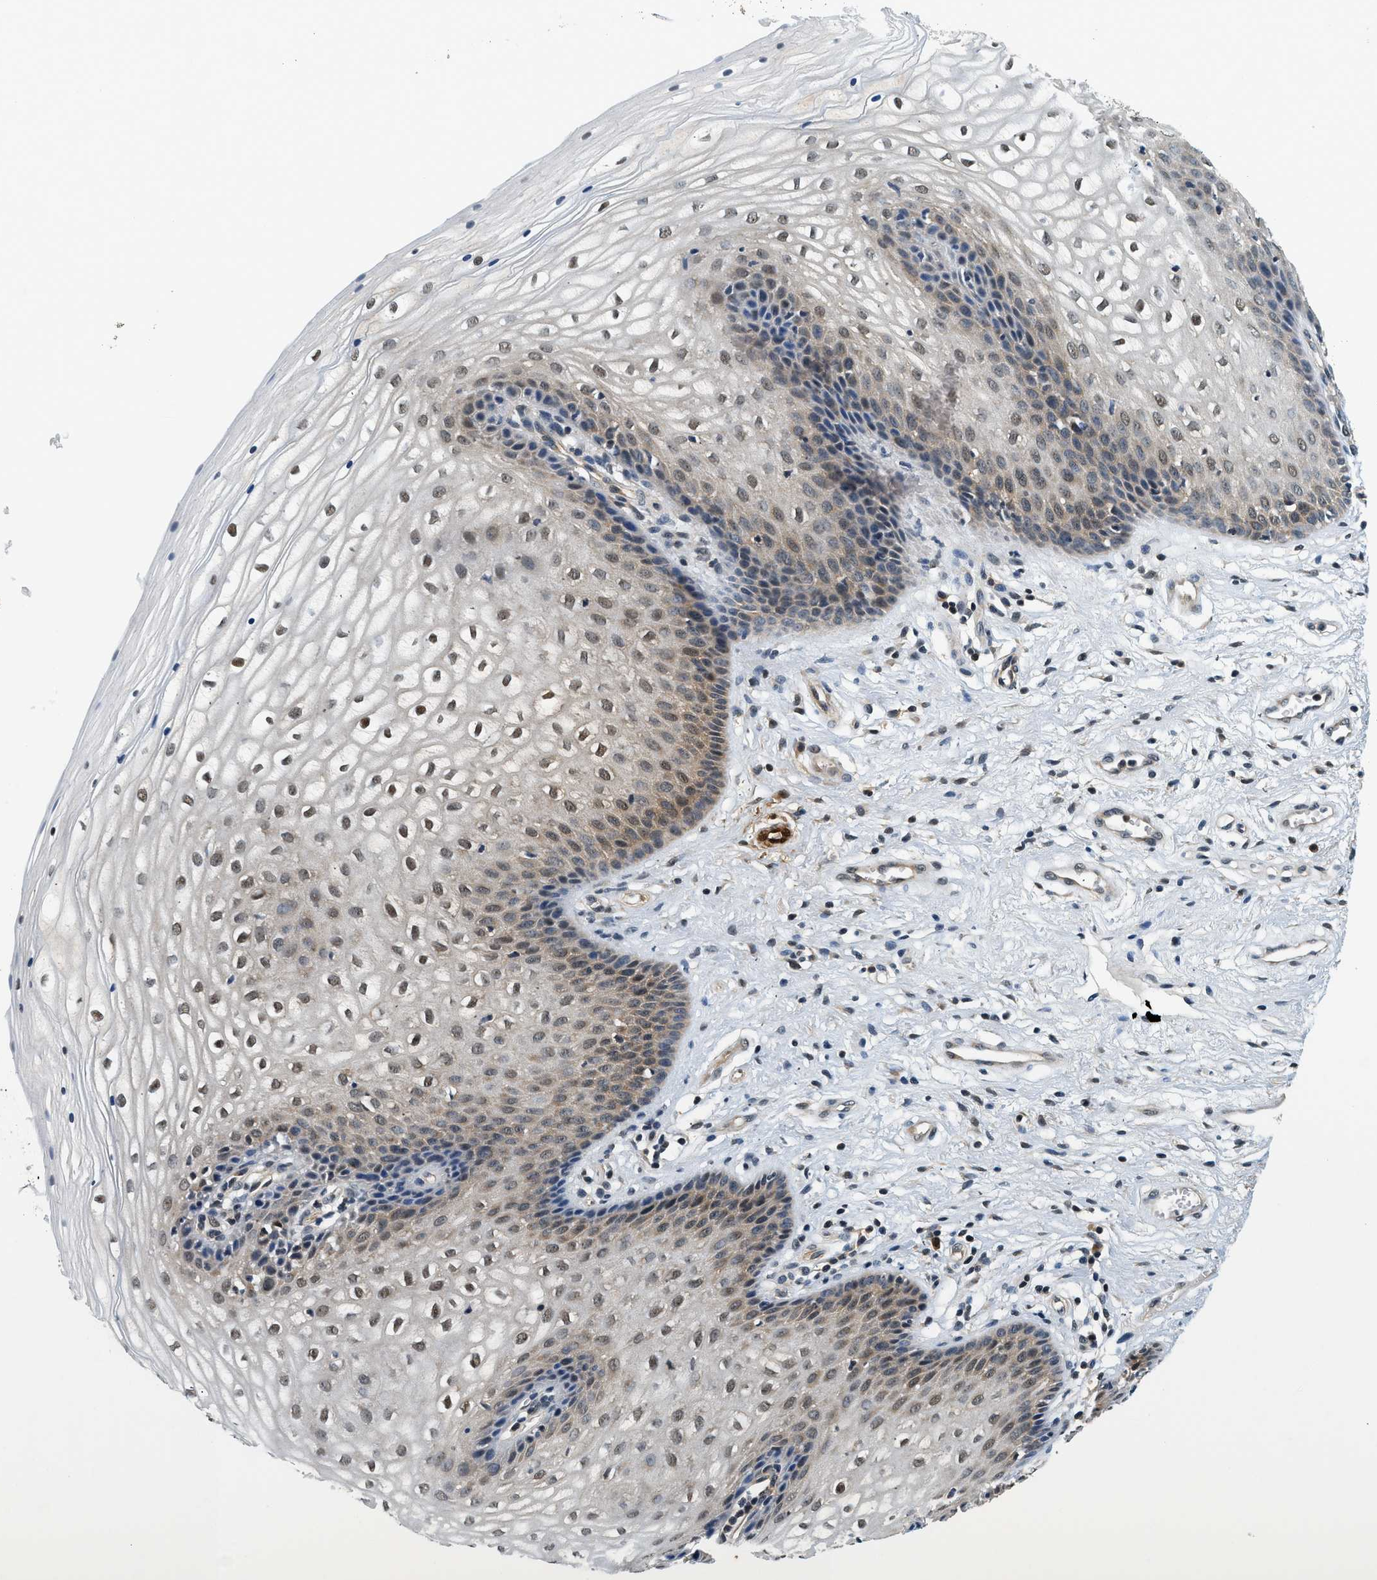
{"staining": {"intensity": "moderate", "quantity": "25%-75%", "location": "nuclear"}, "tissue": "vagina", "cell_type": "Squamous epithelial cells", "image_type": "normal", "snomed": [{"axis": "morphology", "description": "Normal tissue, NOS"}, {"axis": "topography", "description": "Vagina"}], "caption": "IHC of benign vagina shows medium levels of moderate nuclear staining in approximately 25%-75% of squamous epithelial cells. (brown staining indicates protein expression, while blue staining denotes nuclei).", "gene": "PSMD3", "patient": {"sex": "female", "age": 34}}